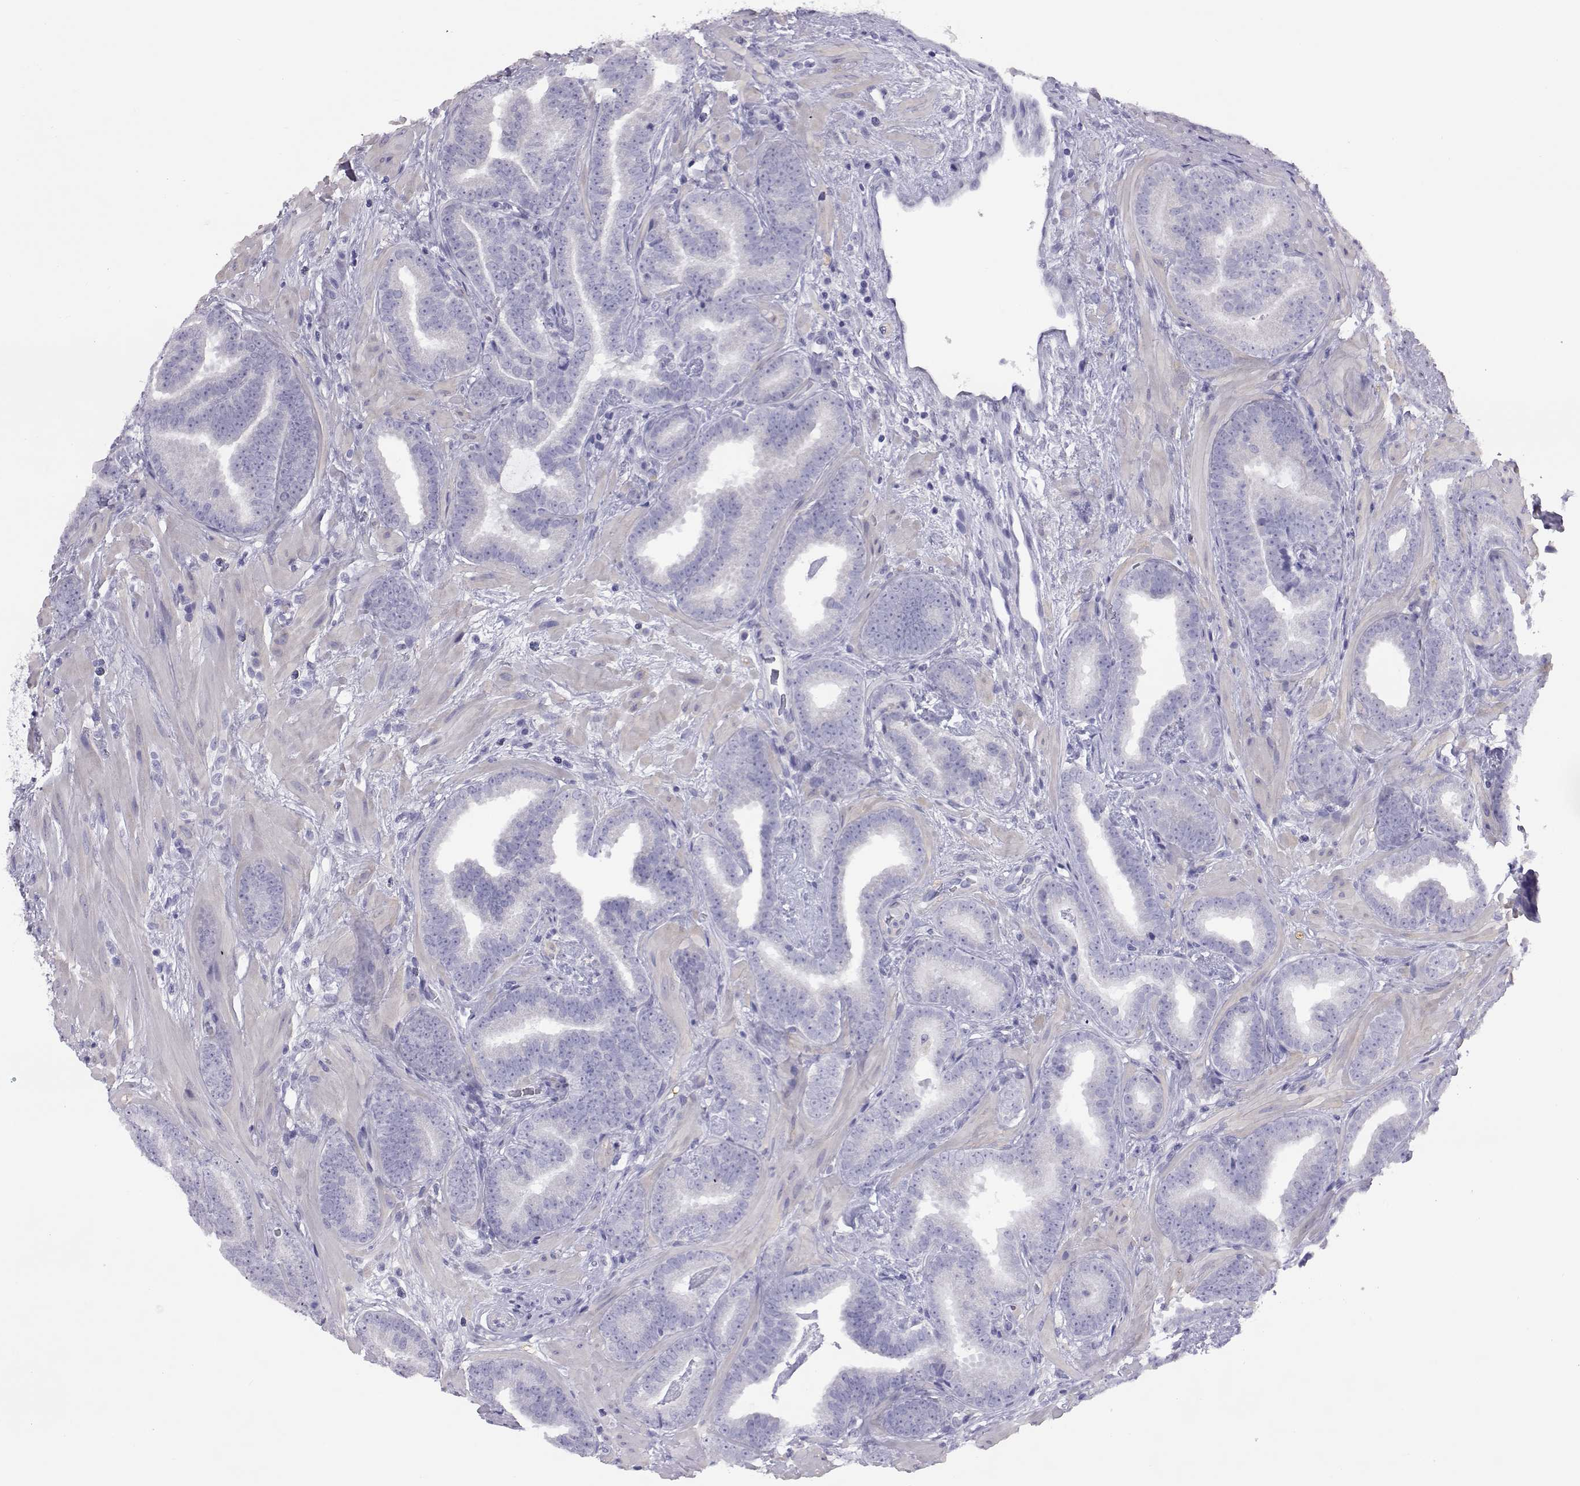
{"staining": {"intensity": "negative", "quantity": "none", "location": "none"}, "tissue": "prostate cancer", "cell_type": "Tumor cells", "image_type": "cancer", "snomed": [{"axis": "morphology", "description": "Adenocarcinoma, Low grade"}, {"axis": "topography", "description": "Prostate"}], "caption": "Photomicrograph shows no significant protein staining in tumor cells of prostate cancer.", "gene": "PLIN4", "patient": {"sex": "male", "age": 63}}